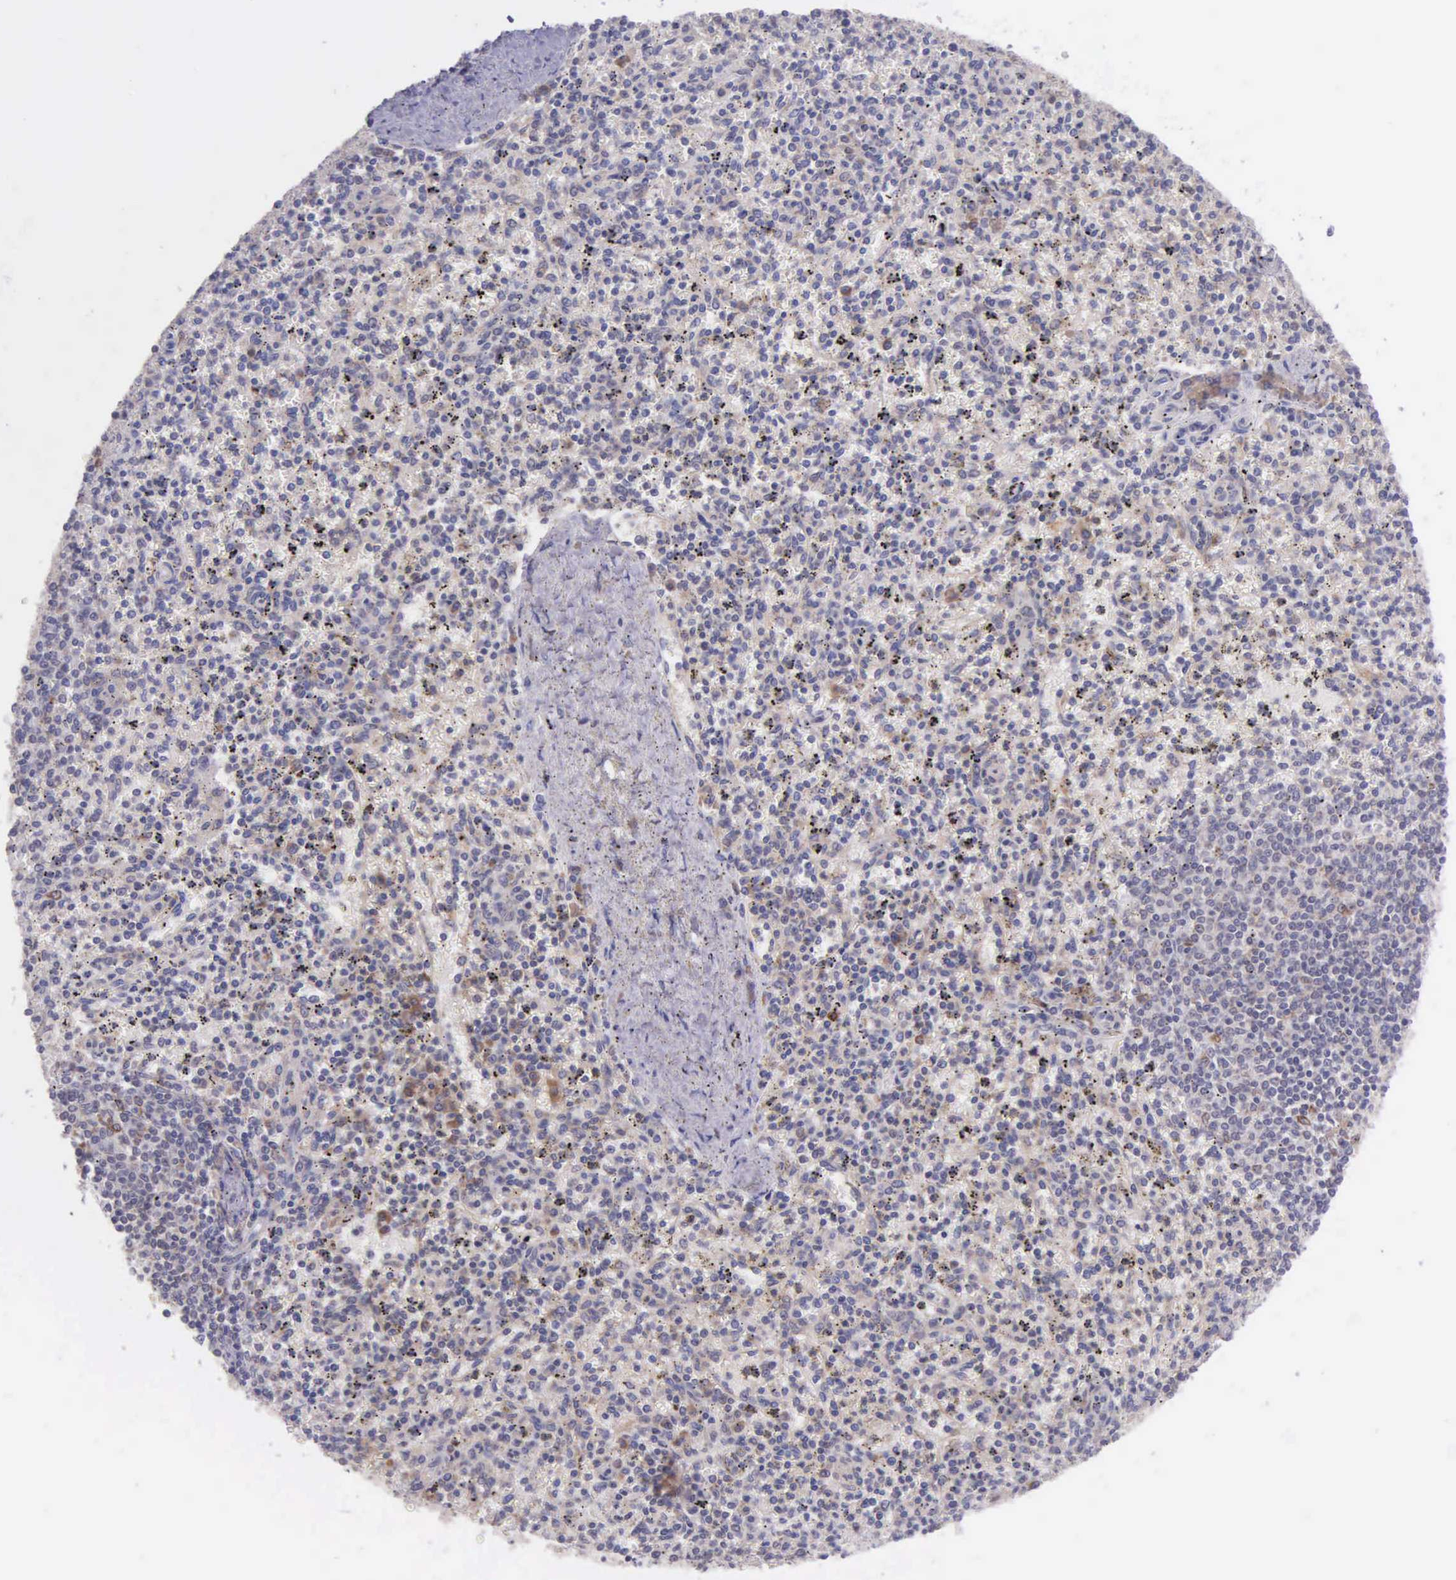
{"staining": {"intensity": "weak", "quantity": "25%-75%", "location": "cytoplasmic/membranous"}, "tissue": "spleen", "cell_type": "Cells in red pulp", "image_type": "normal", "snomed": [{"axis": "morphology", "description": "Normal tissue, NOS"}, {"axis": "topography", "description": "Spleen"}], "caption": "The histopathology image shows staining of unremarkable spleen, revealing weak cytoplasmic/membranous protein expression (brown color) within cells in red pulp. Nuclei are stained in blue.", "gene": "NSDHL", "patient": {"sex": "male", "age": 72}}